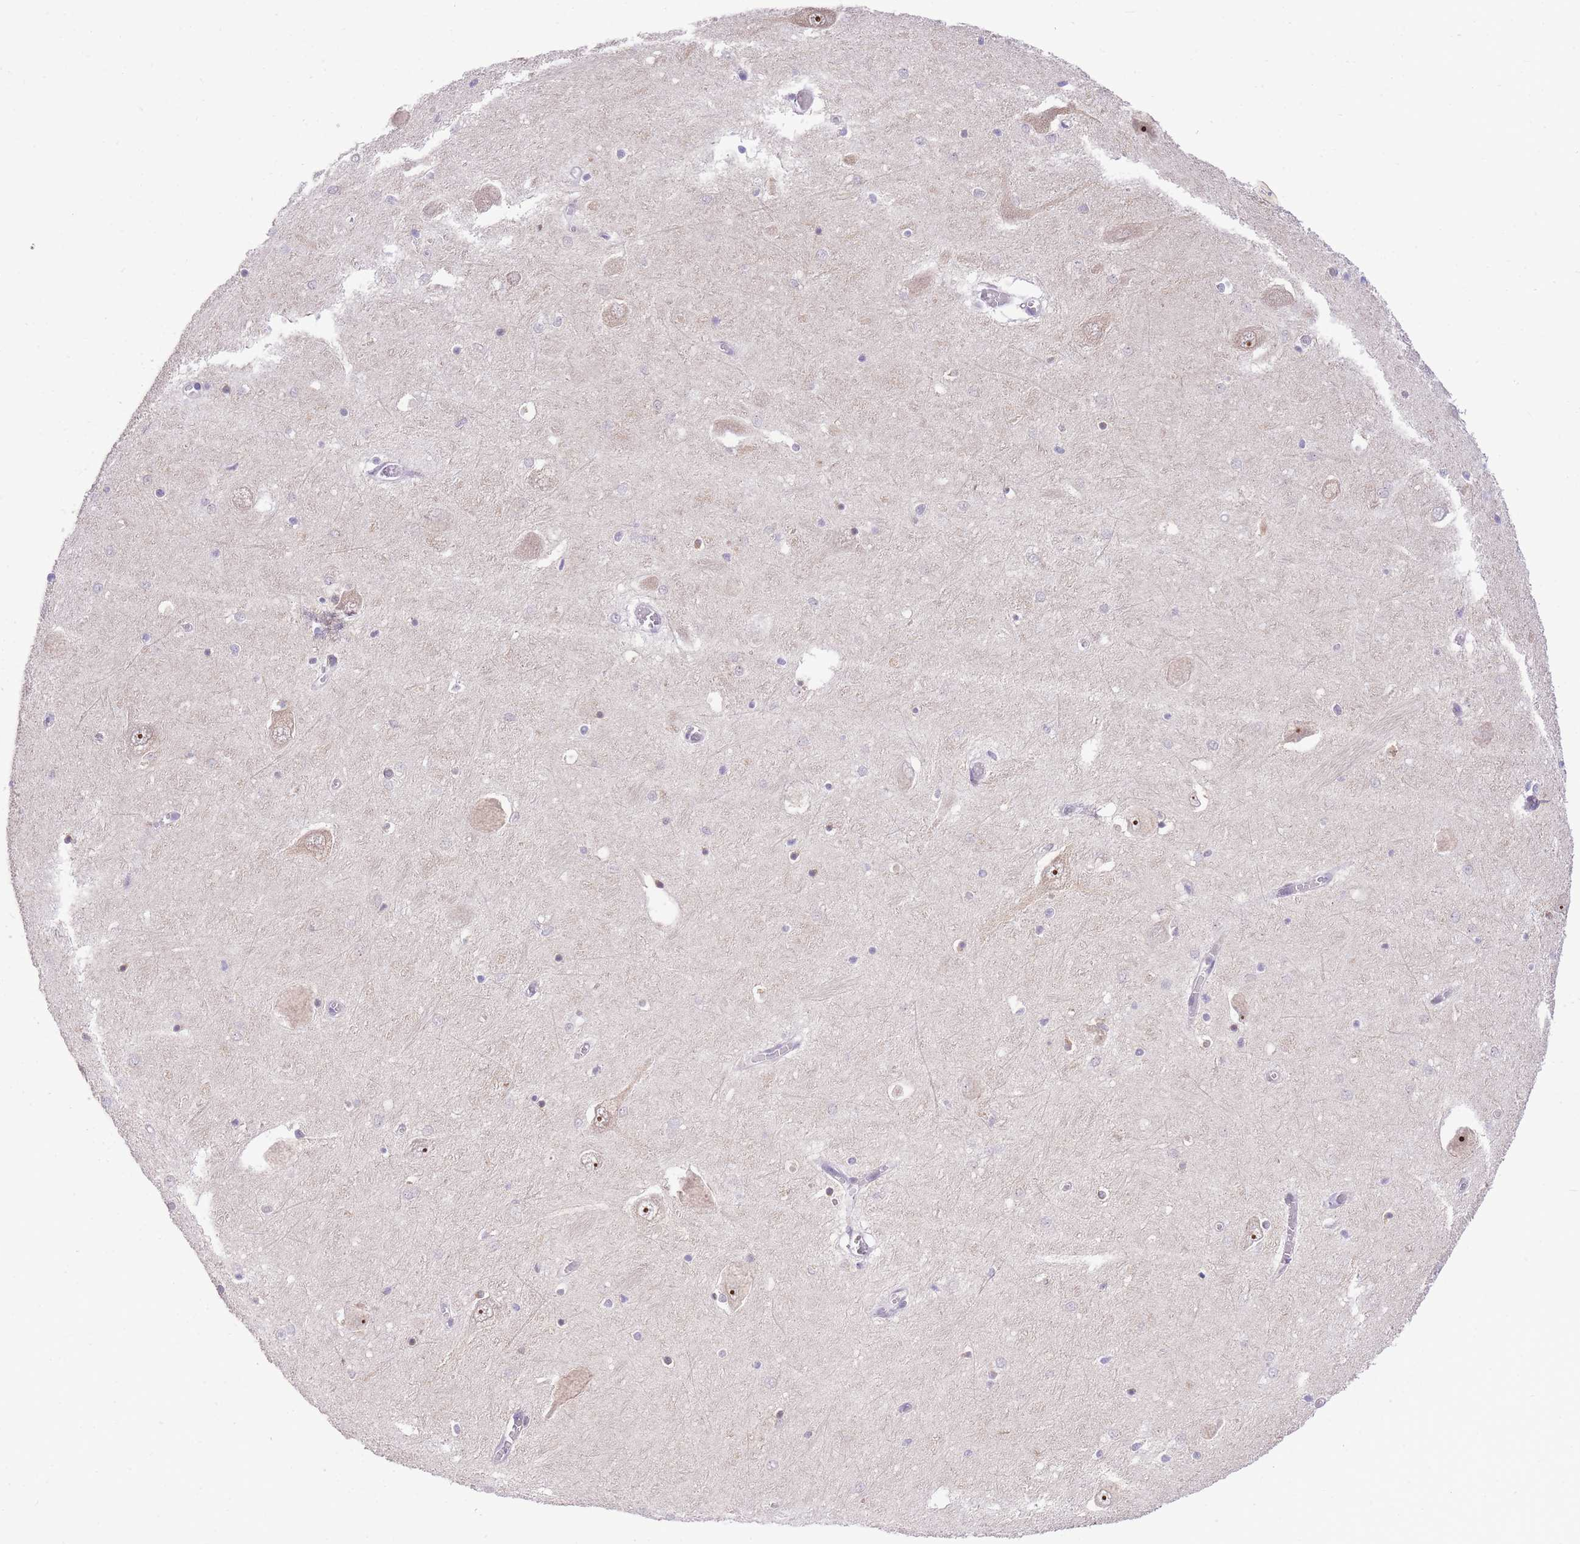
{"staining": {"intensity": "negative", "quantity": "none", "location": "none"}, "tissue": "hippocampus", "cell_type": "Glial cells", "image_type": "normal", "snomed": [{"axis": "morphology", "description": "Normal tissue, NOS"}, {"axis": "topography", "description": "Hippocampus"}], "caption": "A high-resolution micrograph shows immunohistochemistry (IHC) staining of normal hippocampus, which displays no significant positivity in glial cells. (DAB immunohistochemistry (IHC), high magnification).", "gene": "STK39", "patient": {"sex": "male", "age": 70}}